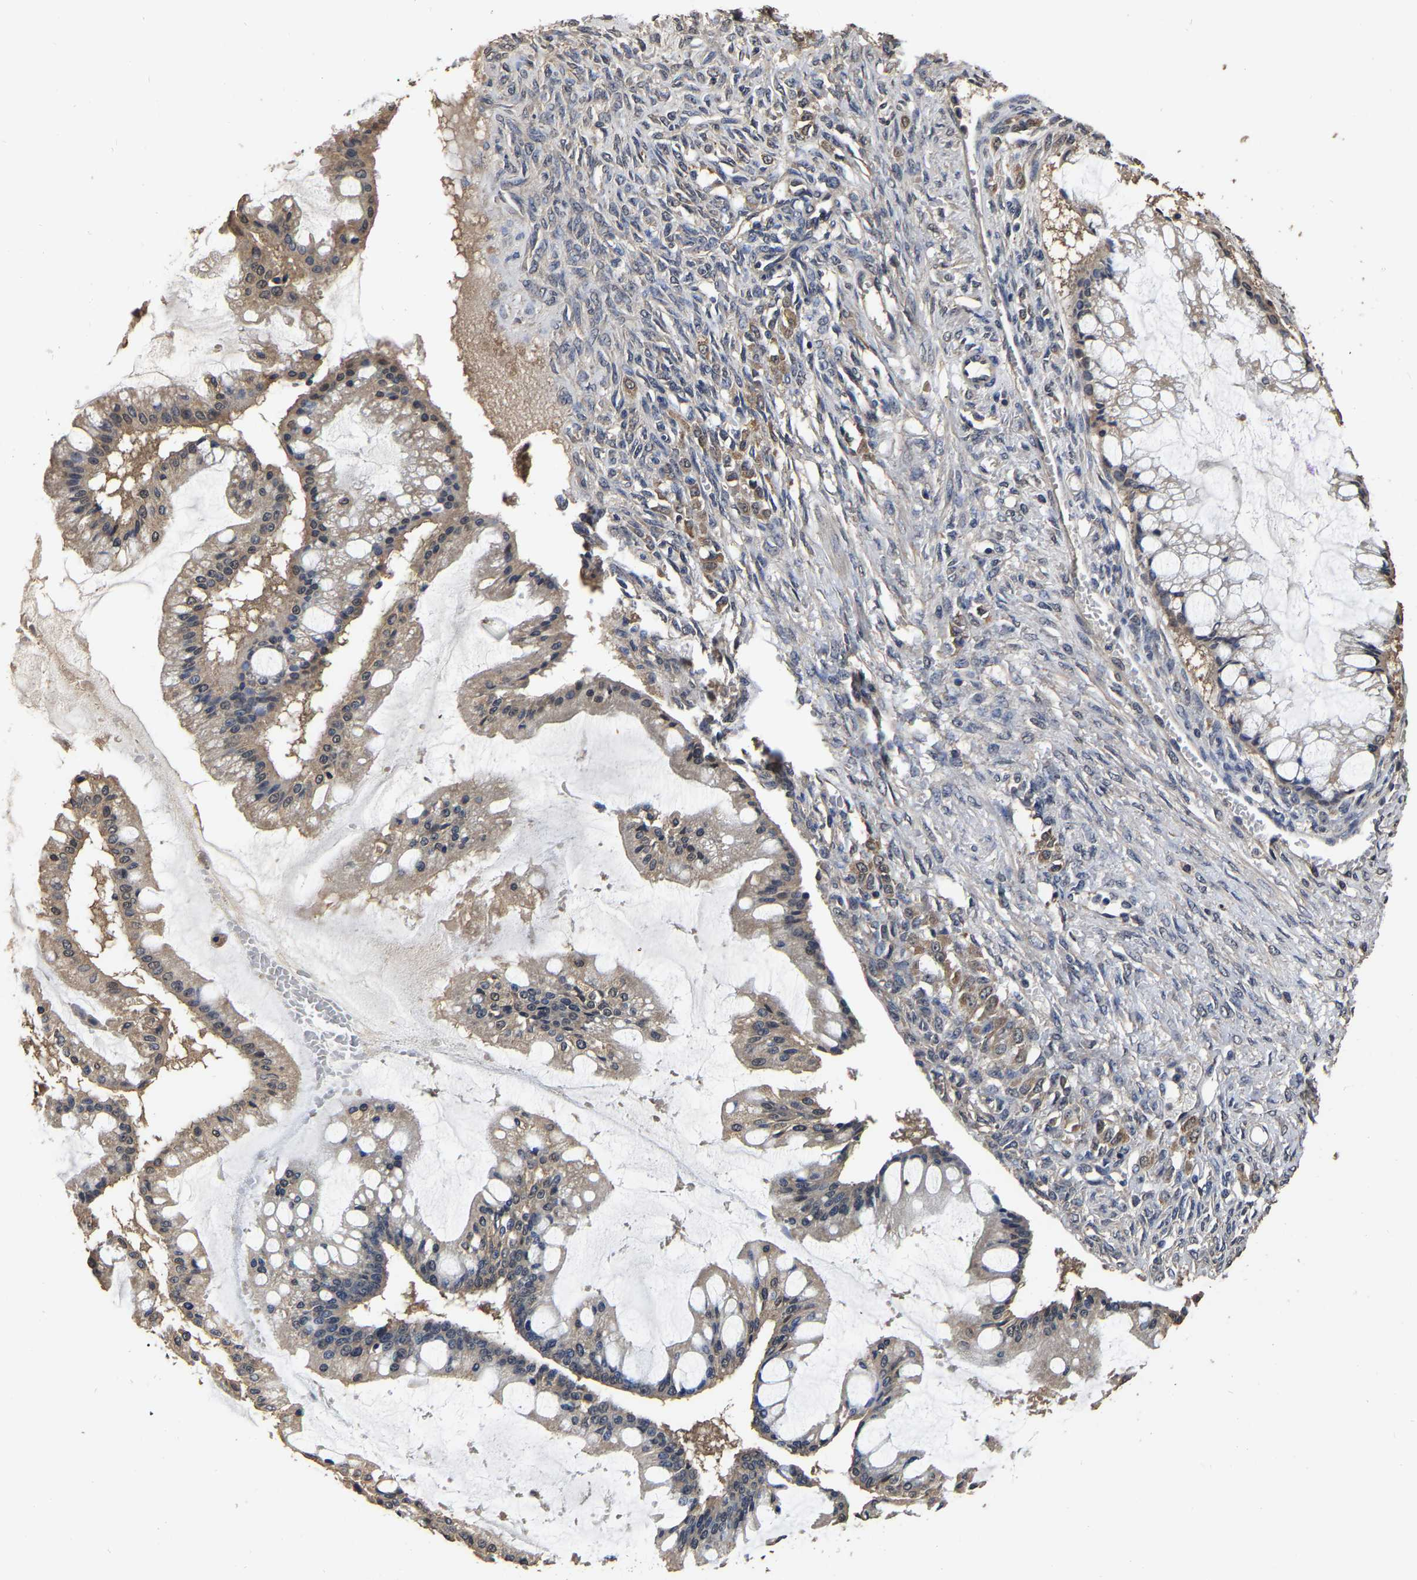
{"staining": {"intensity": "moderate", "quantity": ">75%", "location": "cytoplasmic/membranous"}, "tissue": "ovarian cancer", "cell_type": "Tumor cells", "image_type": "cancer", "snomed": [{"axis": "morphology", "description": "Cystadenocarcinoma, mucinous, NOS"}, {"axis": "topography", "description": "Ovary"}], "caption": "Brown immunohistochemical staining in mucinous cystadenocarcinoma (ovarian) shows moderate cytoplasmic/membranous positivity in approximately >75% of tumor cells. The staining is performed using DAB (3,3'-diaminobenzidine) brown chromogen to label protein expression. The nuclei are counter-stained blue using hematoxylin.", "gene": "STK32C", "patient": {"sex": "female", "age": 73}}